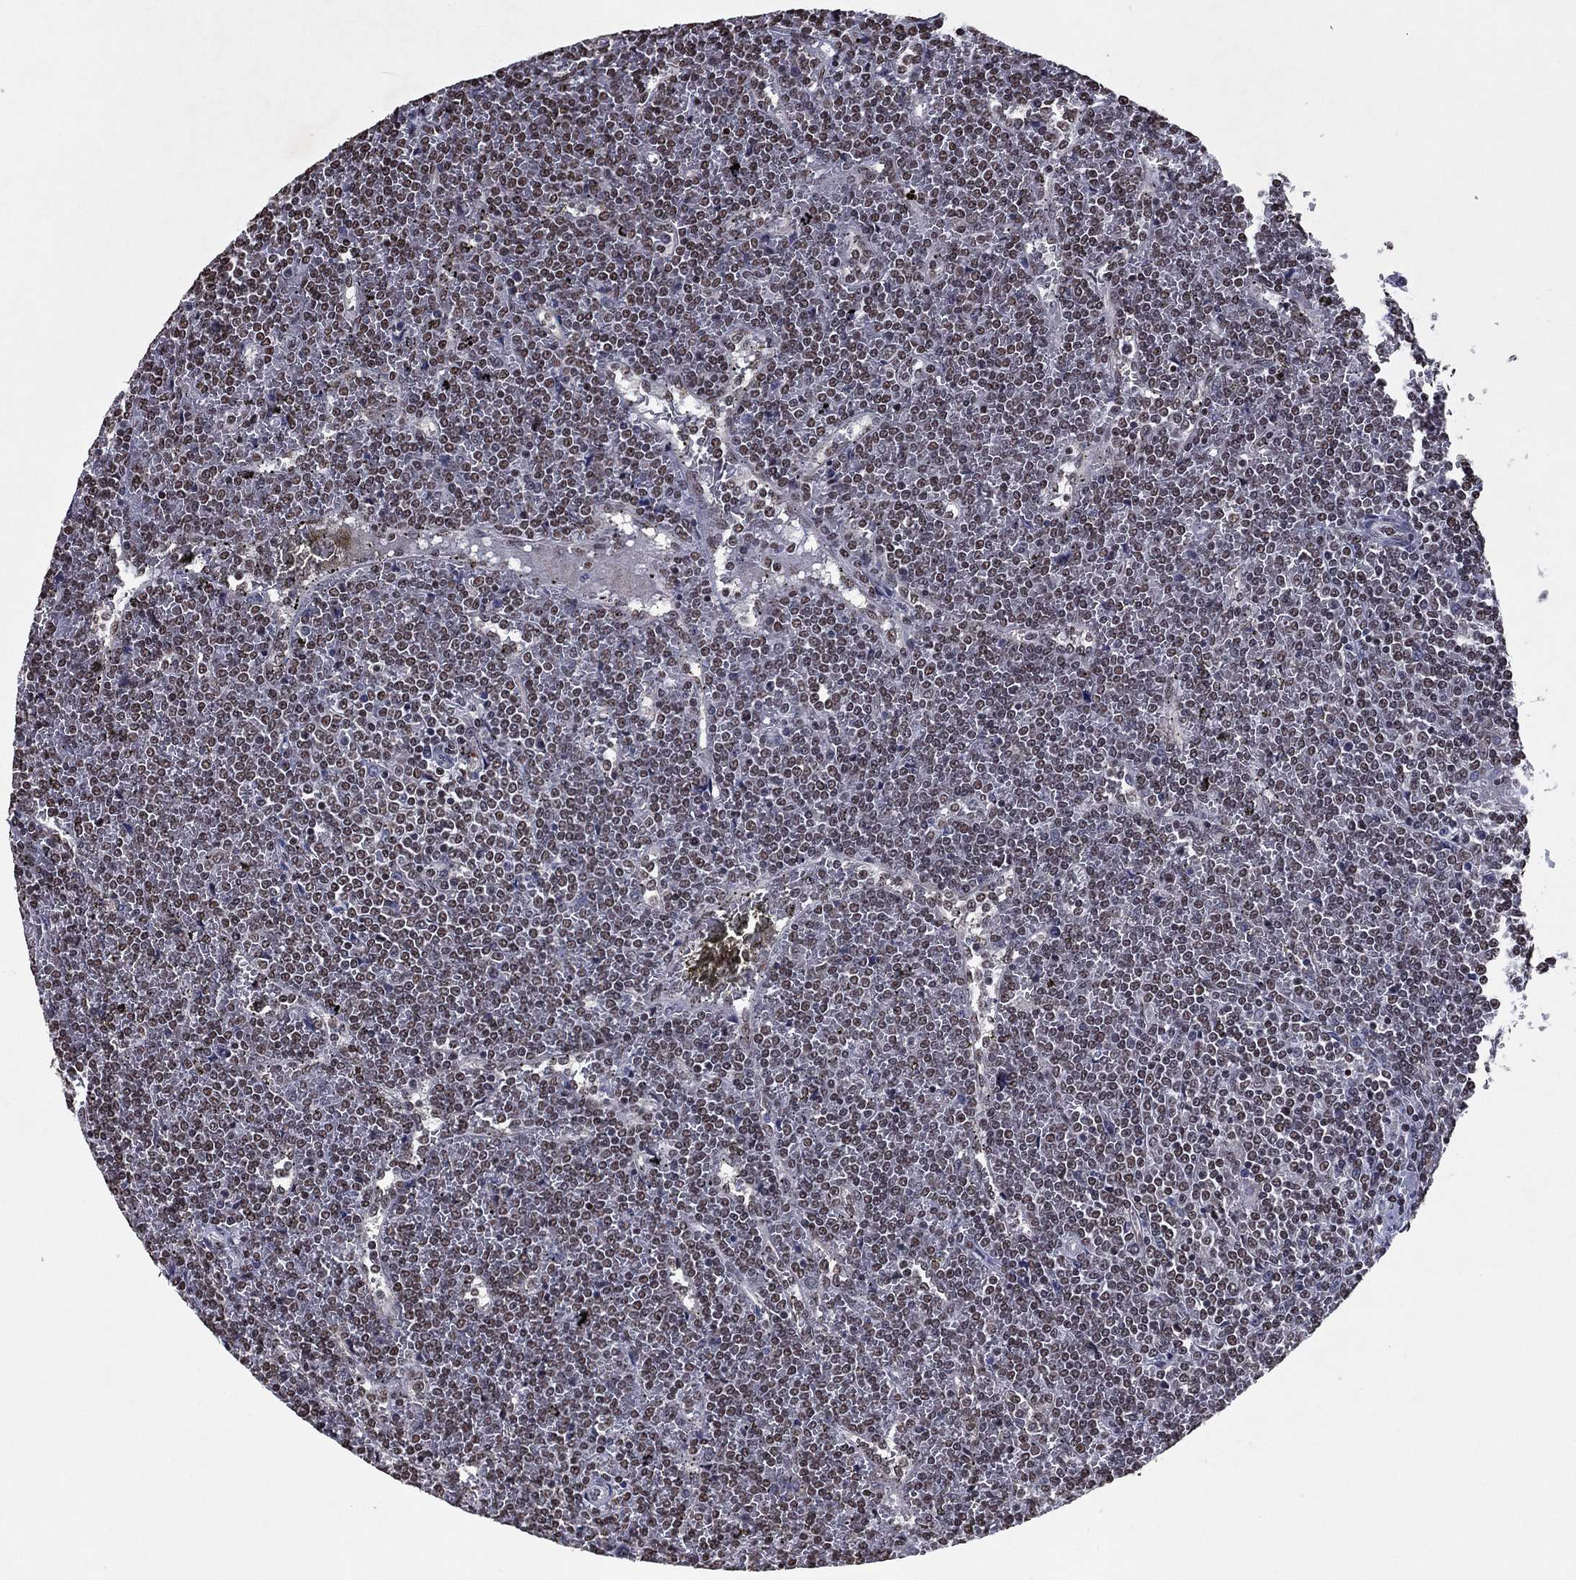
{"staining": {"intensity": "weak", "quantity": "25%-75%", "location": "nuclear"}, "tissue": "lymphoma", "cell_type": "Tumor cells", "image_type": "cancer", "snomed": [{"axis": "morphology", "description": "Malignant lymphoma, non-Hodgkin's type, Low grade"}, {"axis": "topography", "description": "Spleen"}], "caption": "Weak nuclear expression for a protein is appreciated in about 25%-75% of tumor cells of lymphoma using IHC.", "gene": "ZBTB42", "patient": {"sex": "female", "age": 19}}